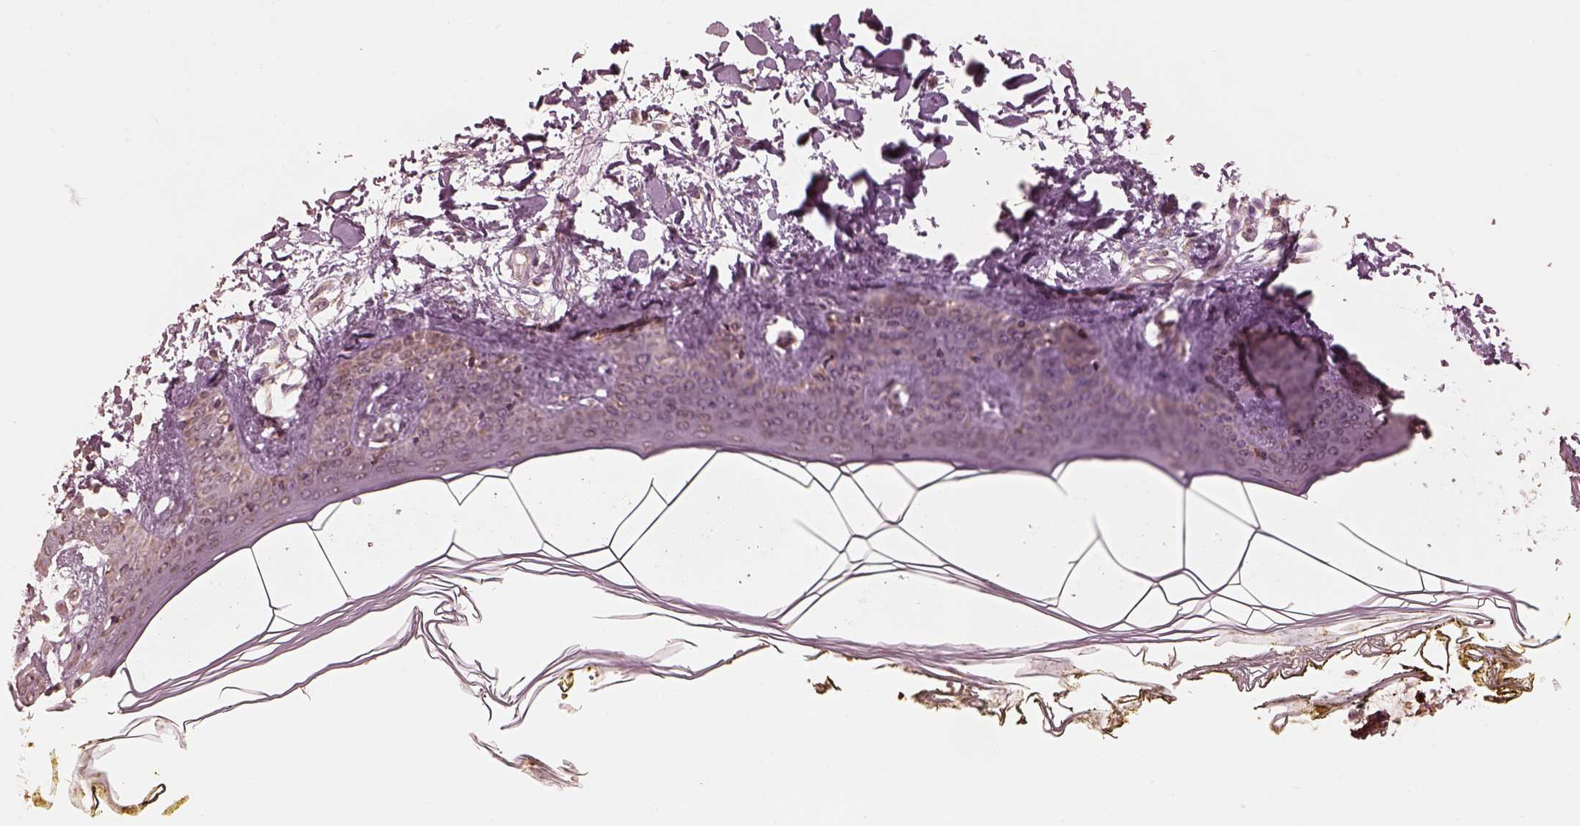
{"staining": {"intensity": "negative", "quantity": "none", "location": "none"}, "tissue": "skin", "cell_type": "Fibroblasts", "image_type": "normal", "snomed": [{"axis": "morphology", "description": "Normal tissue, NOS"}, {"axis": "topography", "description": "Skin"}], "caption": "This is an immunohistochemistry (IHC) image of benign skin. There is no staining in fibroblasts.", "gene": "ENTPD6", "patient": {"sex": "female", "age": 34}}